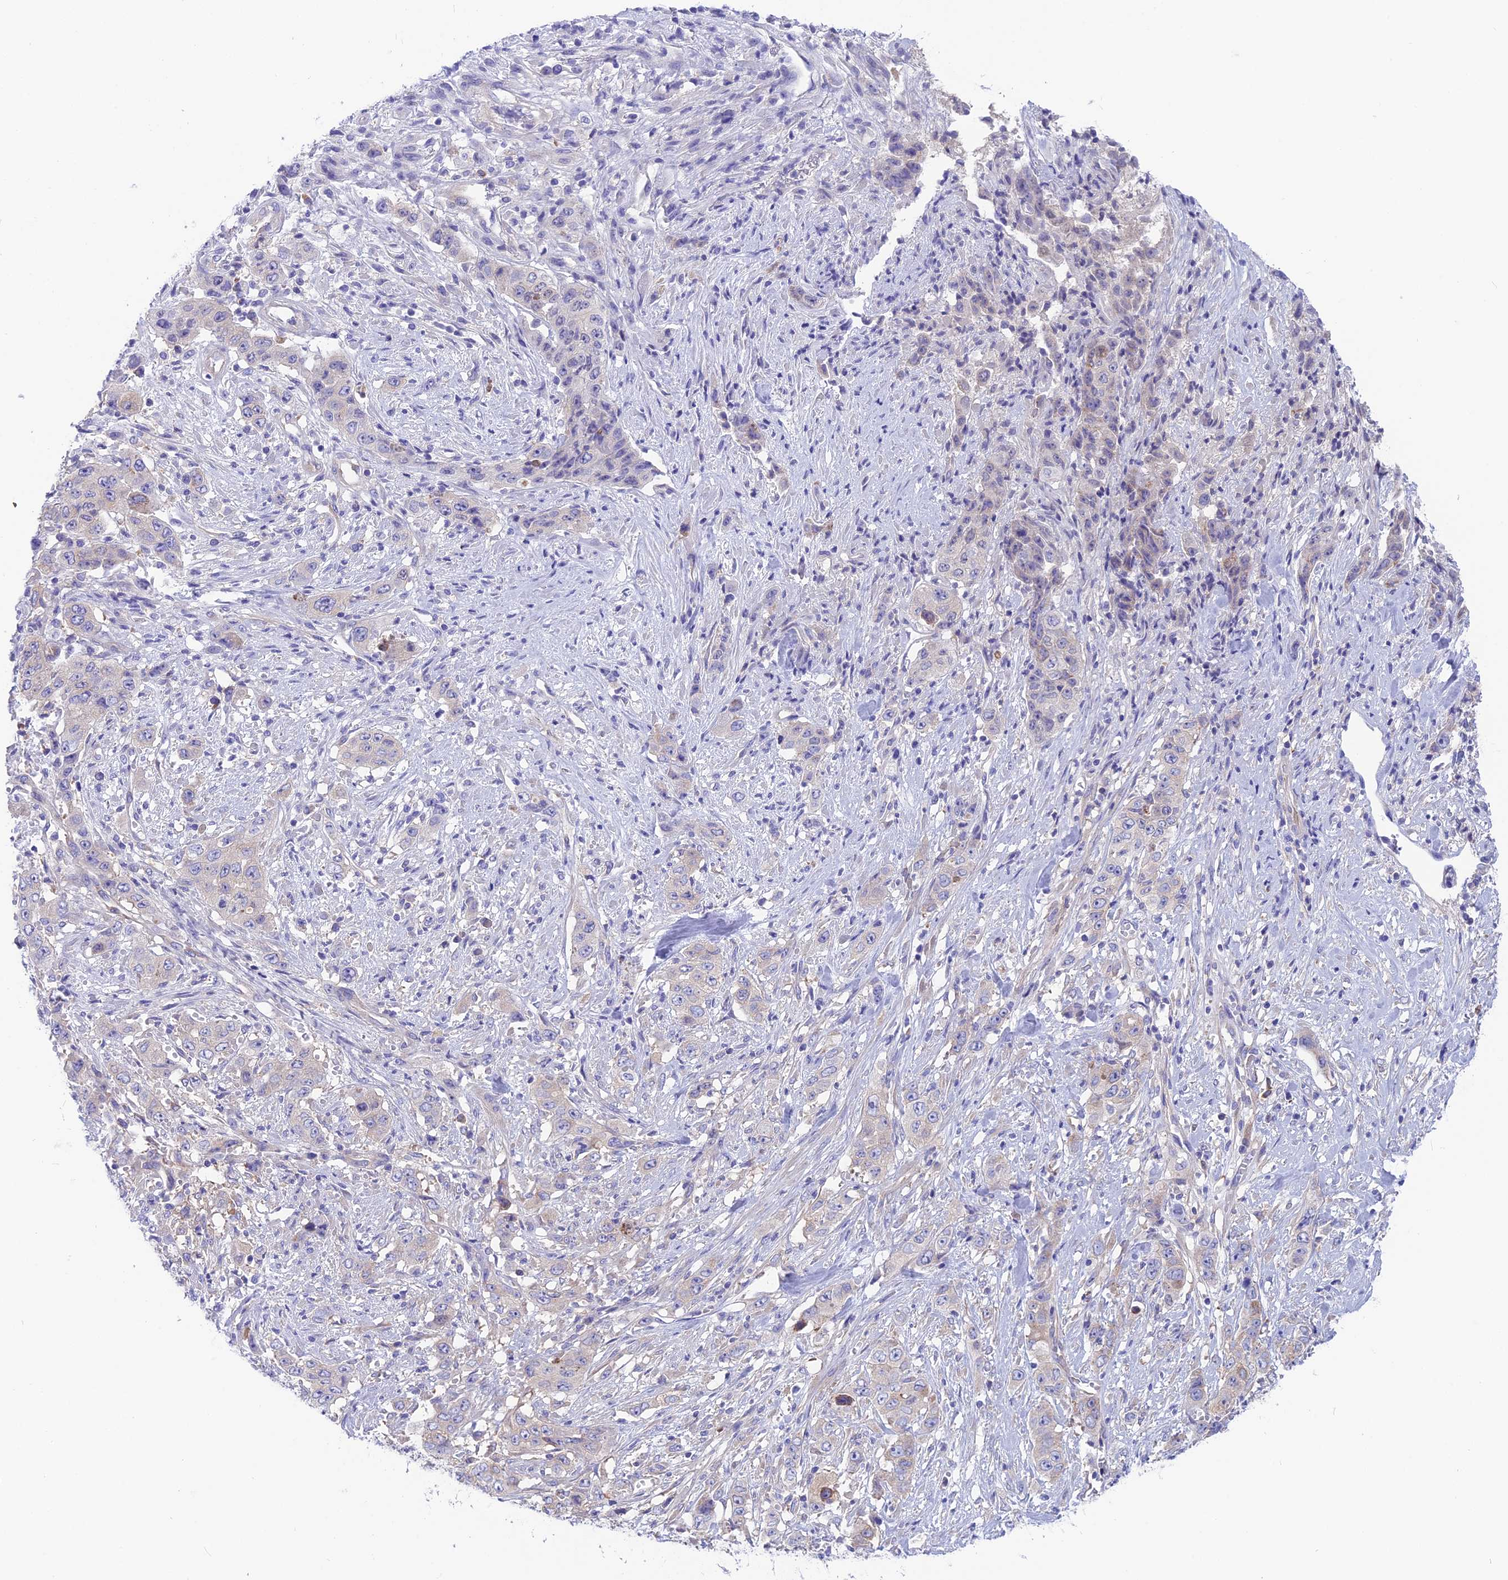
{"staining": {"intensity": "negative", "quantity": "none", "location": "none"}, "tissue": "stomach cancer", "cell_type": "Tumor cells", "image_type": "cancer", "snomed": [{"axis": "morphology", "description": "Adenocarcinoma, NOS"}, {"axis": "topography", "description": "Stomach, upper"}], "caption": "A histopathology image of human stomach adenocarcinoma is negative for staining in tumor cells. (DAB (3,3'-diaminobenzidine) immunohistochemistry, high magnification).", "gene": "LZTFL1", "patient": {"sex": "male", "age": 62}}